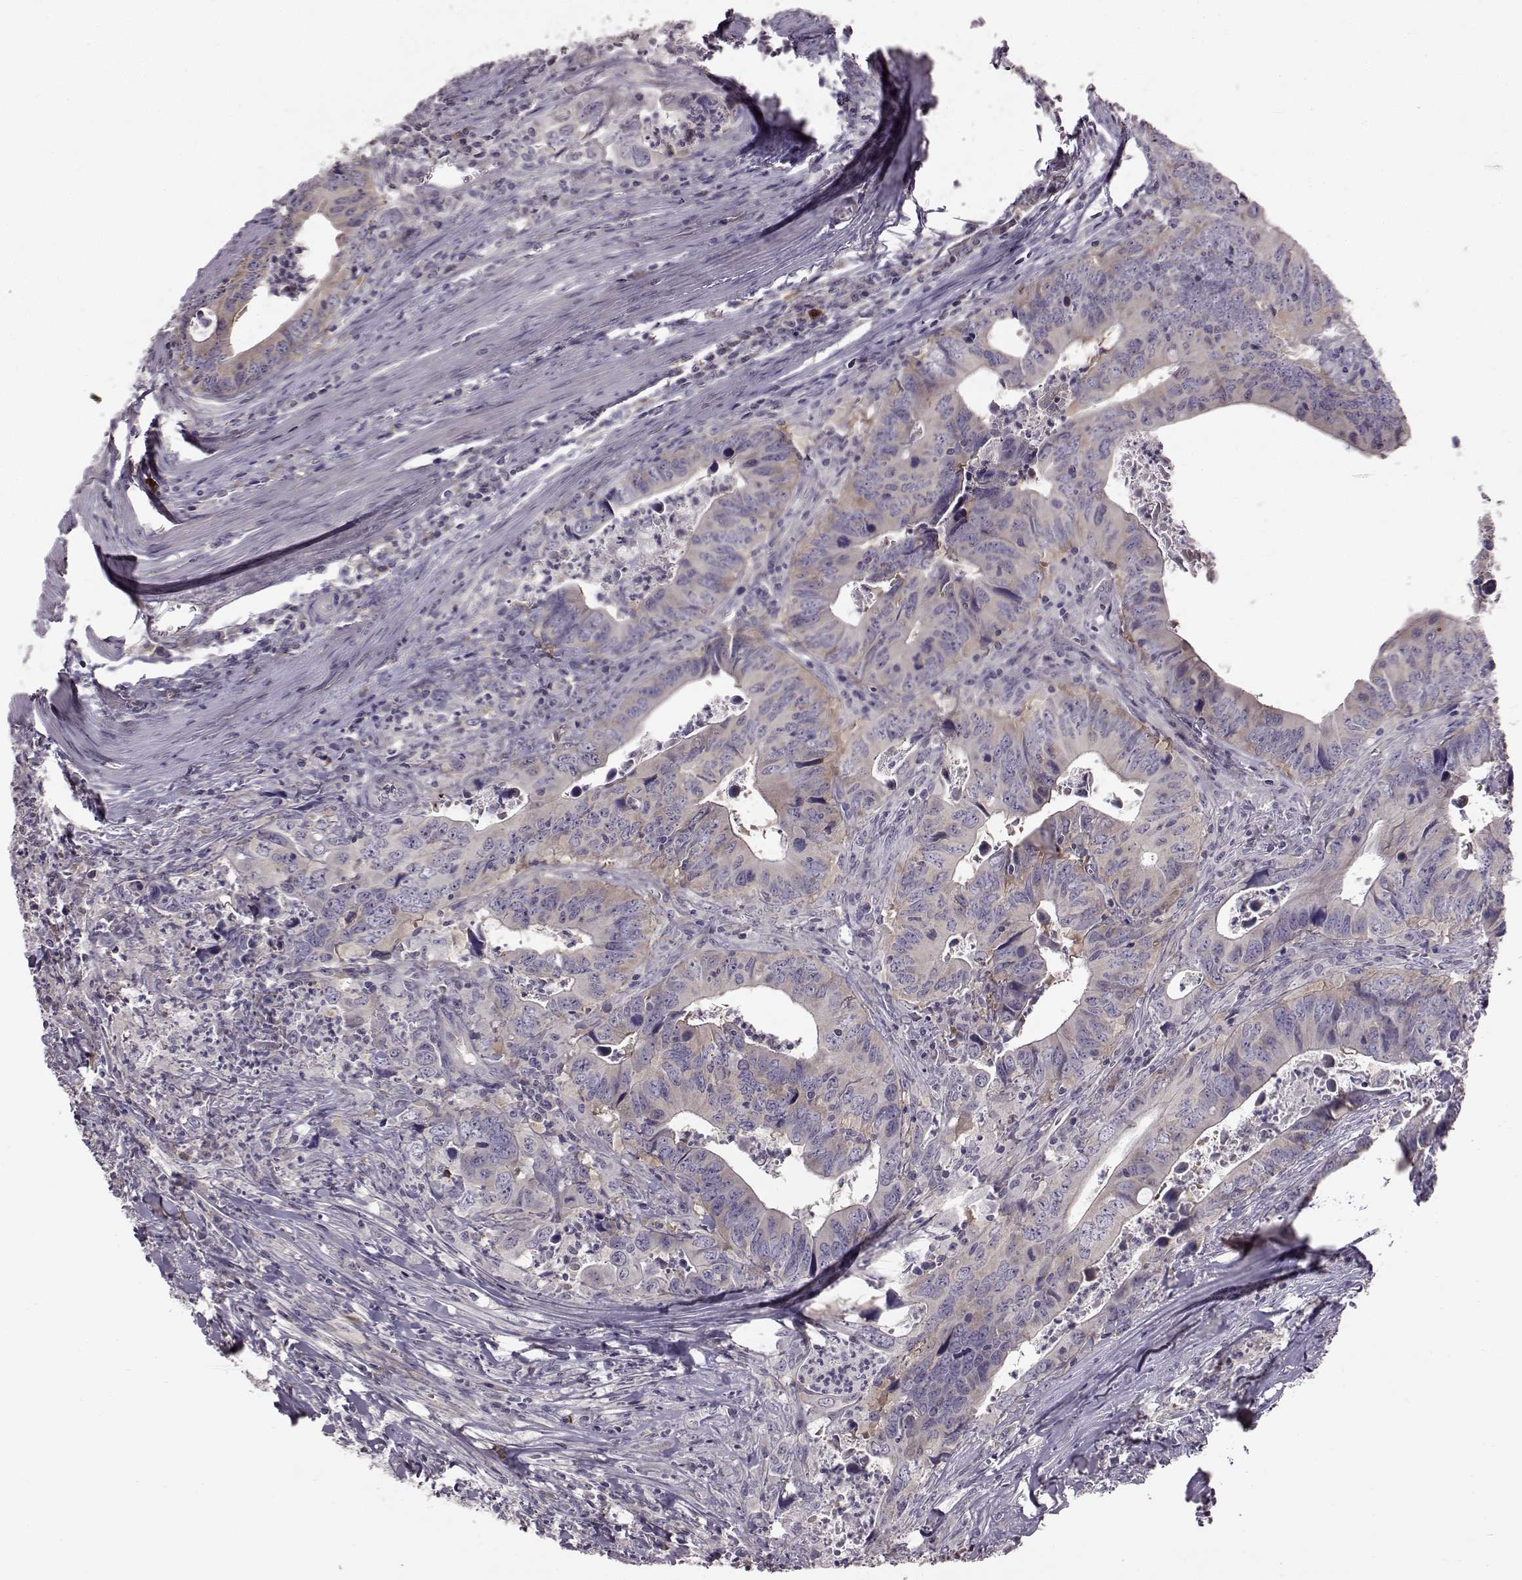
{"staining": {"intensity": "negative", "quantity": "none", "location": "none"}, "tissue": "colorectal cancer", "cell_type": "Tumor cells", "image_type": "cancer", "snomed": [{"axis": "morphology", "description": "Adenocarcinoma, NOS"}, {"axis": "topography", "description": "Colon"}], "caption": "Immunohistochemical staining of colorectal adenocarcinoma reveals no significant staining in tumor cells. Nuclei are stained in blue.", "gene": "ADGRG2", "patient": {"sex": "female", "age": 82}}